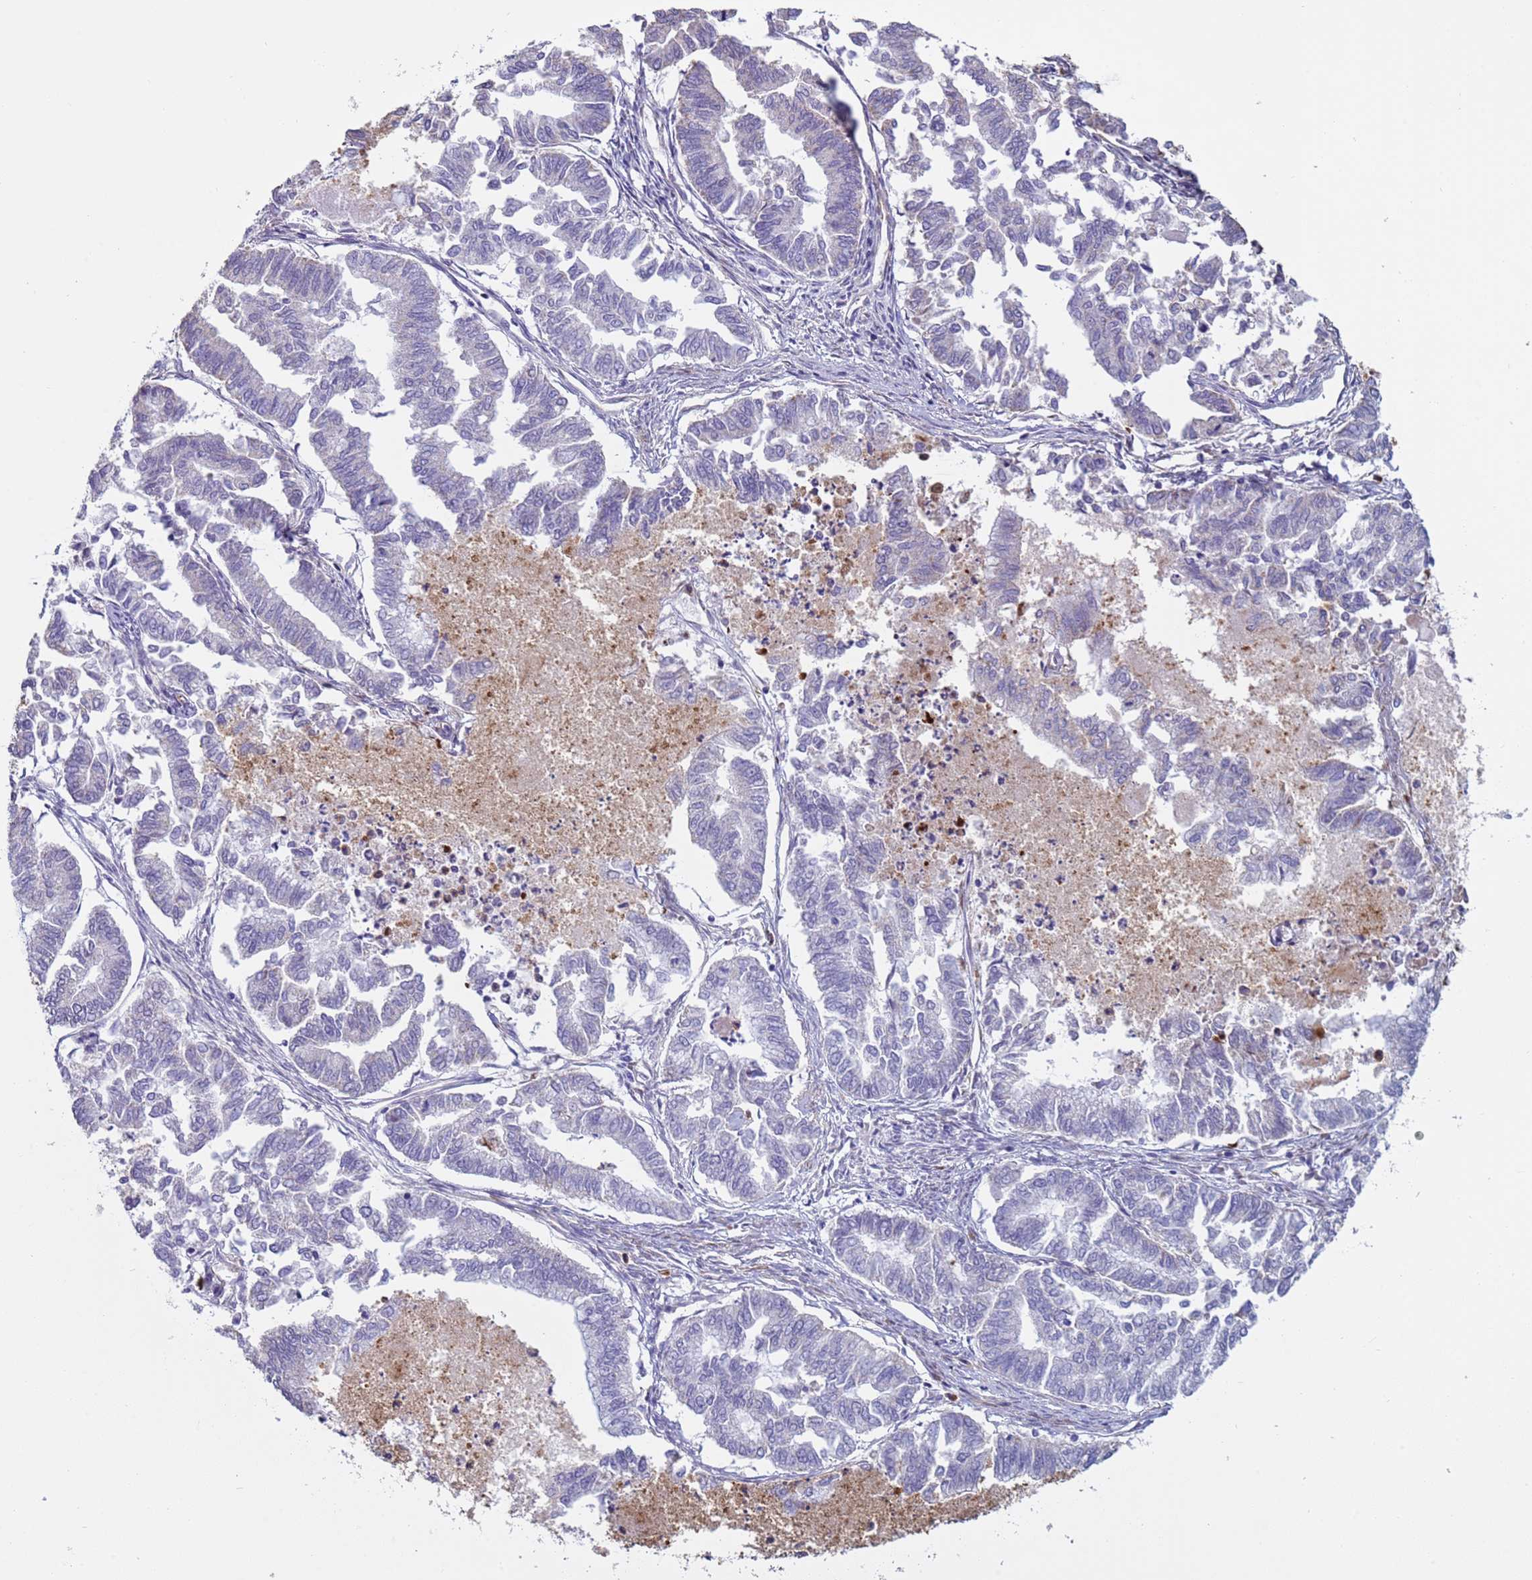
{"staining": {"intensity": "negative", "quantity": "none", "location": "none"}, "tissue": "endometrial cancer", "cell_type": "Tumor cells", "image_type": "cancer", "snomed": [{"axis": "morphology", "description": "Adenocarcinoma, NOS"}, {"axis": "topography", "description": "Endometrium"}], "caption": "Immunohistochemical staining of human endometrial adenocarcinoma shows no significant expression in tumor cells.", "gene": "GASK1A", "patient": {"sex": "female", "age": 79}}